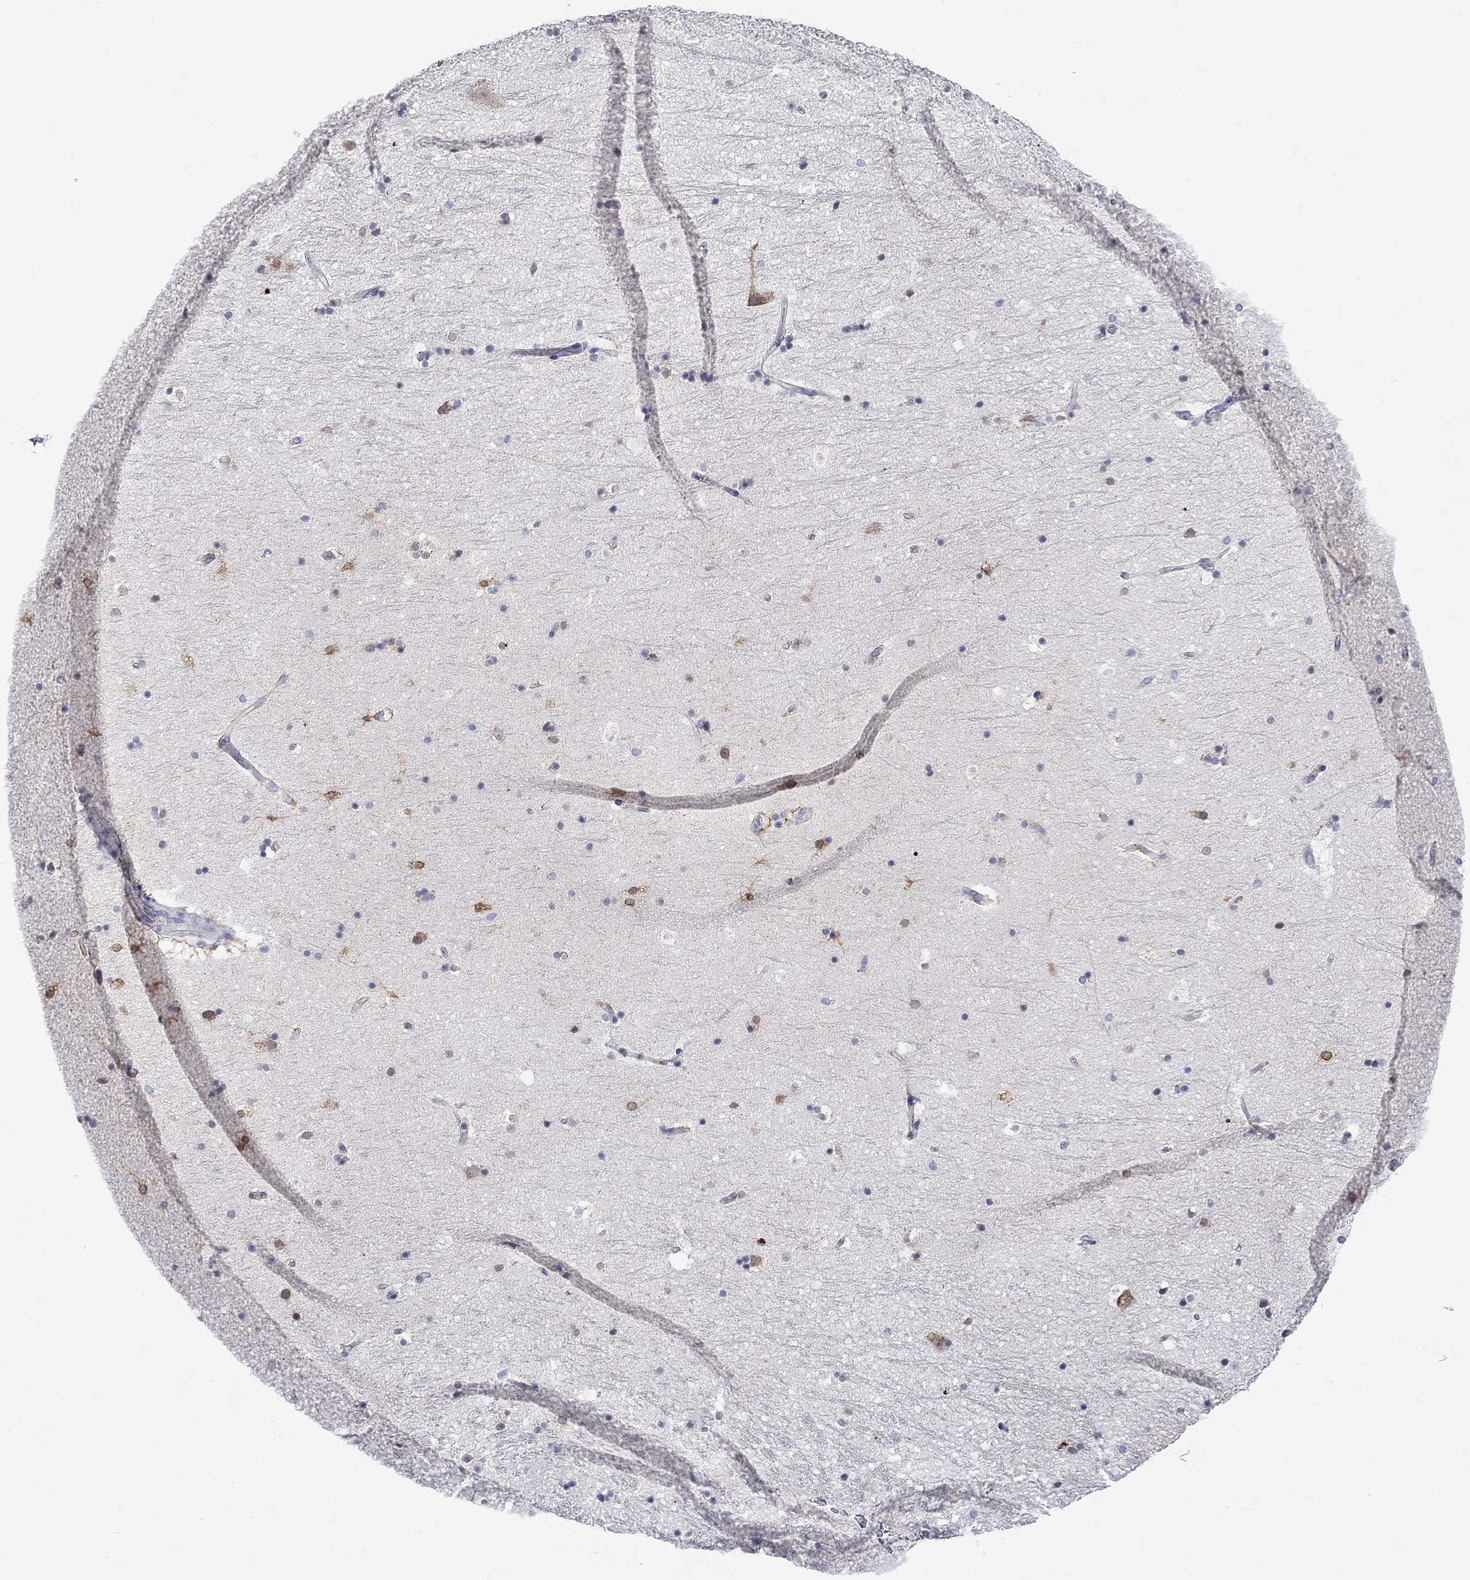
{"staining": {"intensity": "moderate", "quantity": "<25%", "location": "cytoplasmic/membranous"}, "tissue": "hippocampus", "cell_type": "Glial cells", "image_type": "normal", "snomed": [{"axis": "morphology", "description": "Normal tissue, NOS"}, {"axis": "topography", "description": "Hippocampus"}], "caption": "Hippocampus stained for a protein (brown) displays moderate cytoplasmic/membranous positive positivity in about <25% of glial cells.", "gene": "CERS1", "patient": {"sex": "male", "age": 51}}